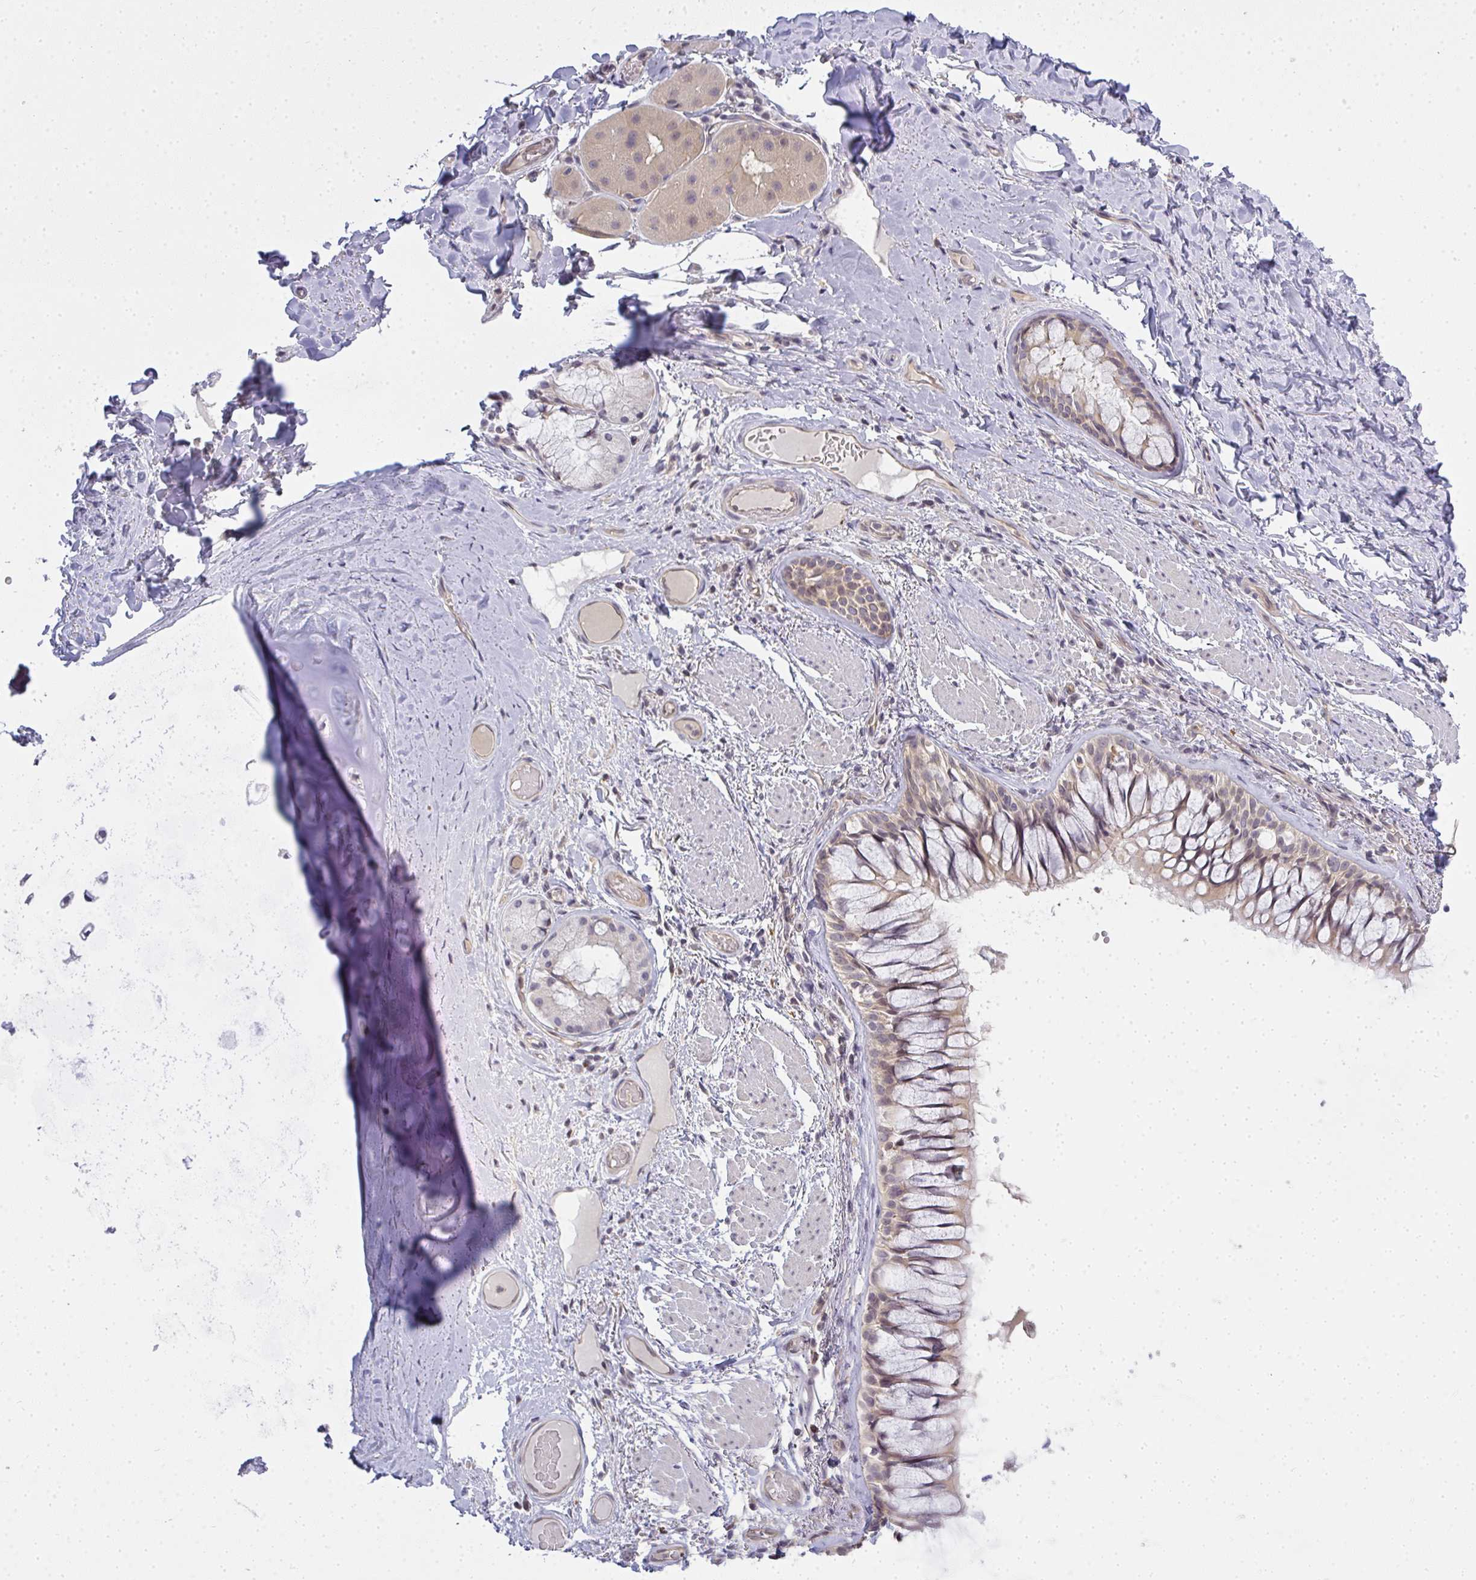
{"staining": {"intensity": "negative", "quantity": "none", "location": "none"}, "tissue": "adipose tissue", "cell_type": "Adipocytes", "image_type": "normal", "snomed": [{"axis": "morphology", "description": "Normal tissue, NOS"}, {"axis": "topography", "description": "Cartilage tissue"}, {"axis": "topography", "description": "Bronchus"}], "caption": "Image shows no significant protein positivity in adipocytes of benign adipose tissue.", "gene": "GSDMB", "patient": {"sex": "male", "age": 64}}